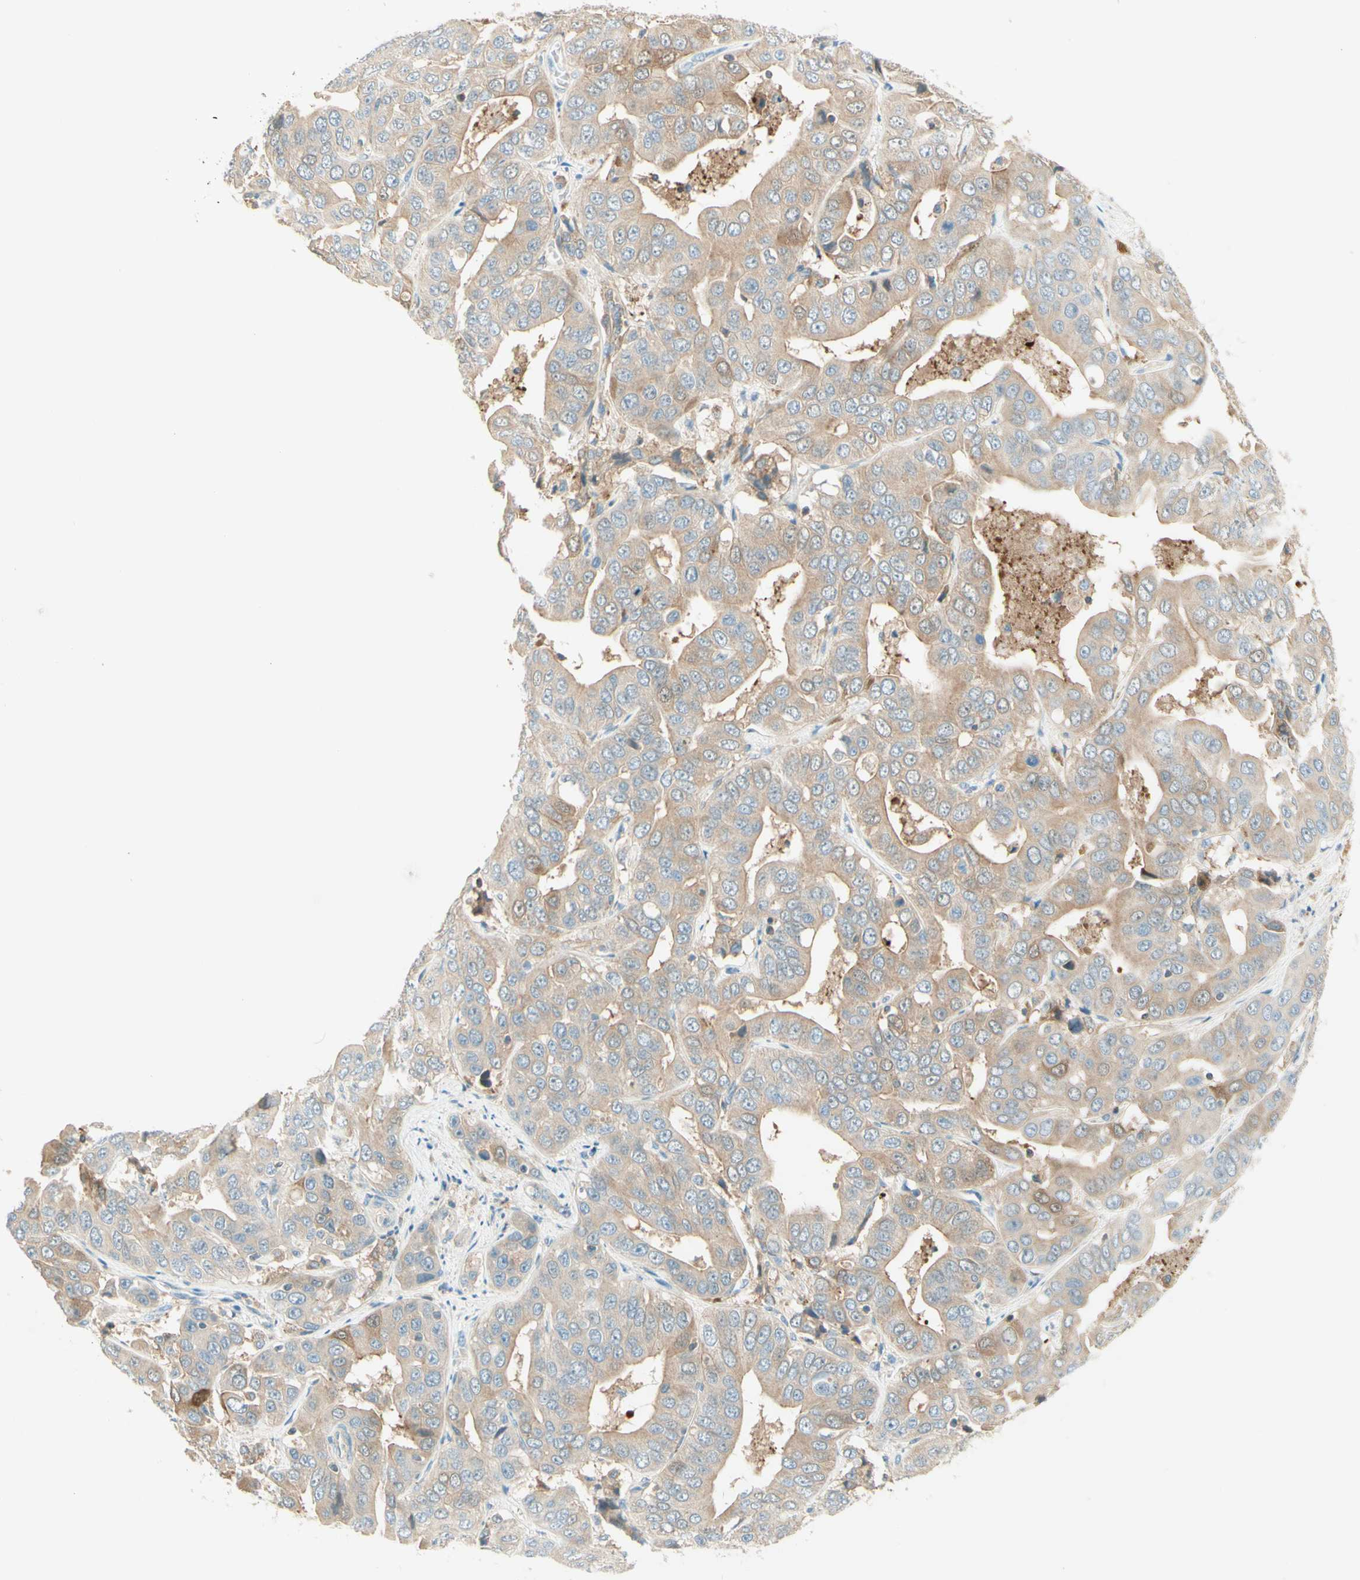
{"staining": {"intensity": "weak", "quantity": ">75%", "location": "cytoplasmic/membranous"}, "tissue": "liver cancer", "cell_type": "Tumor cells", "image_type": "cancer", "snomed": [{"axis": "morphology", "description": "Cholangiocarcinoma"}, {"axis": "topography", "description": "Liver"}], "caption": "Human liver cancer (cholangiocarcinoma) stained for a protein (brown) displays weak cytoplasmic/membranous positive expression in approximately >75% of tumor cells.", "gene": "PROM1", "patient": {"sex": "female", "age": 52}}